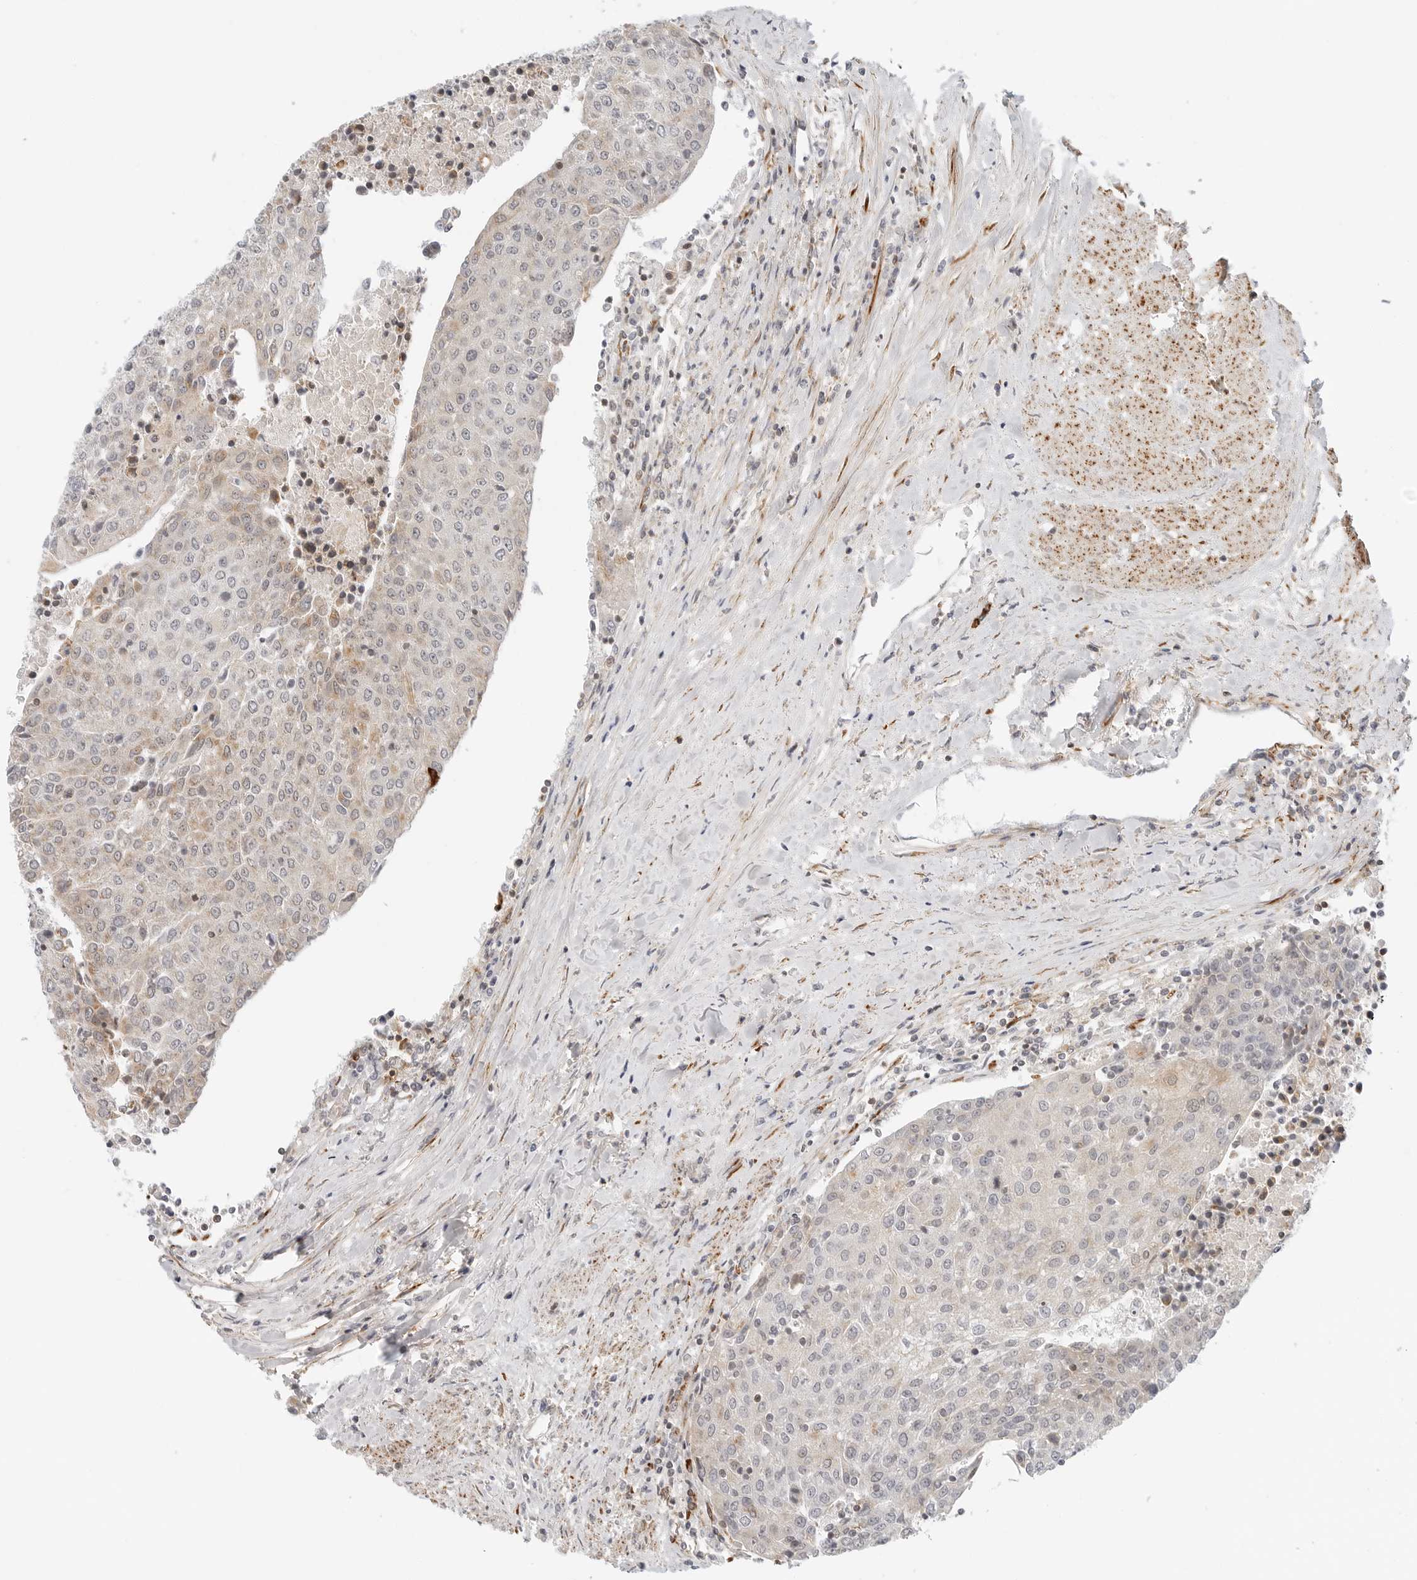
{"staining": {"intensity": "weak", "quantity": "25%-75%", "location": "cytoplasmic/membranous"}, "tissue": "urothelial cancer", "cell_type": "Tumor cells", "image_type": "cancer", "snomed": [{"axis": "morphology", "description": "Urothelial carcinoma, High grade"}, {"axis": "topography", "description": "Urinary bladder"}], "caption": "There is low levels of weak cytoplasmic/membranous expression in tumor cells of high-grade urothelial carcinoma, as demonstrated by immunohistochemical staining (brown color).", "gene": "C1QTNF1", "patient": {"sex": "female", "age": 85}}